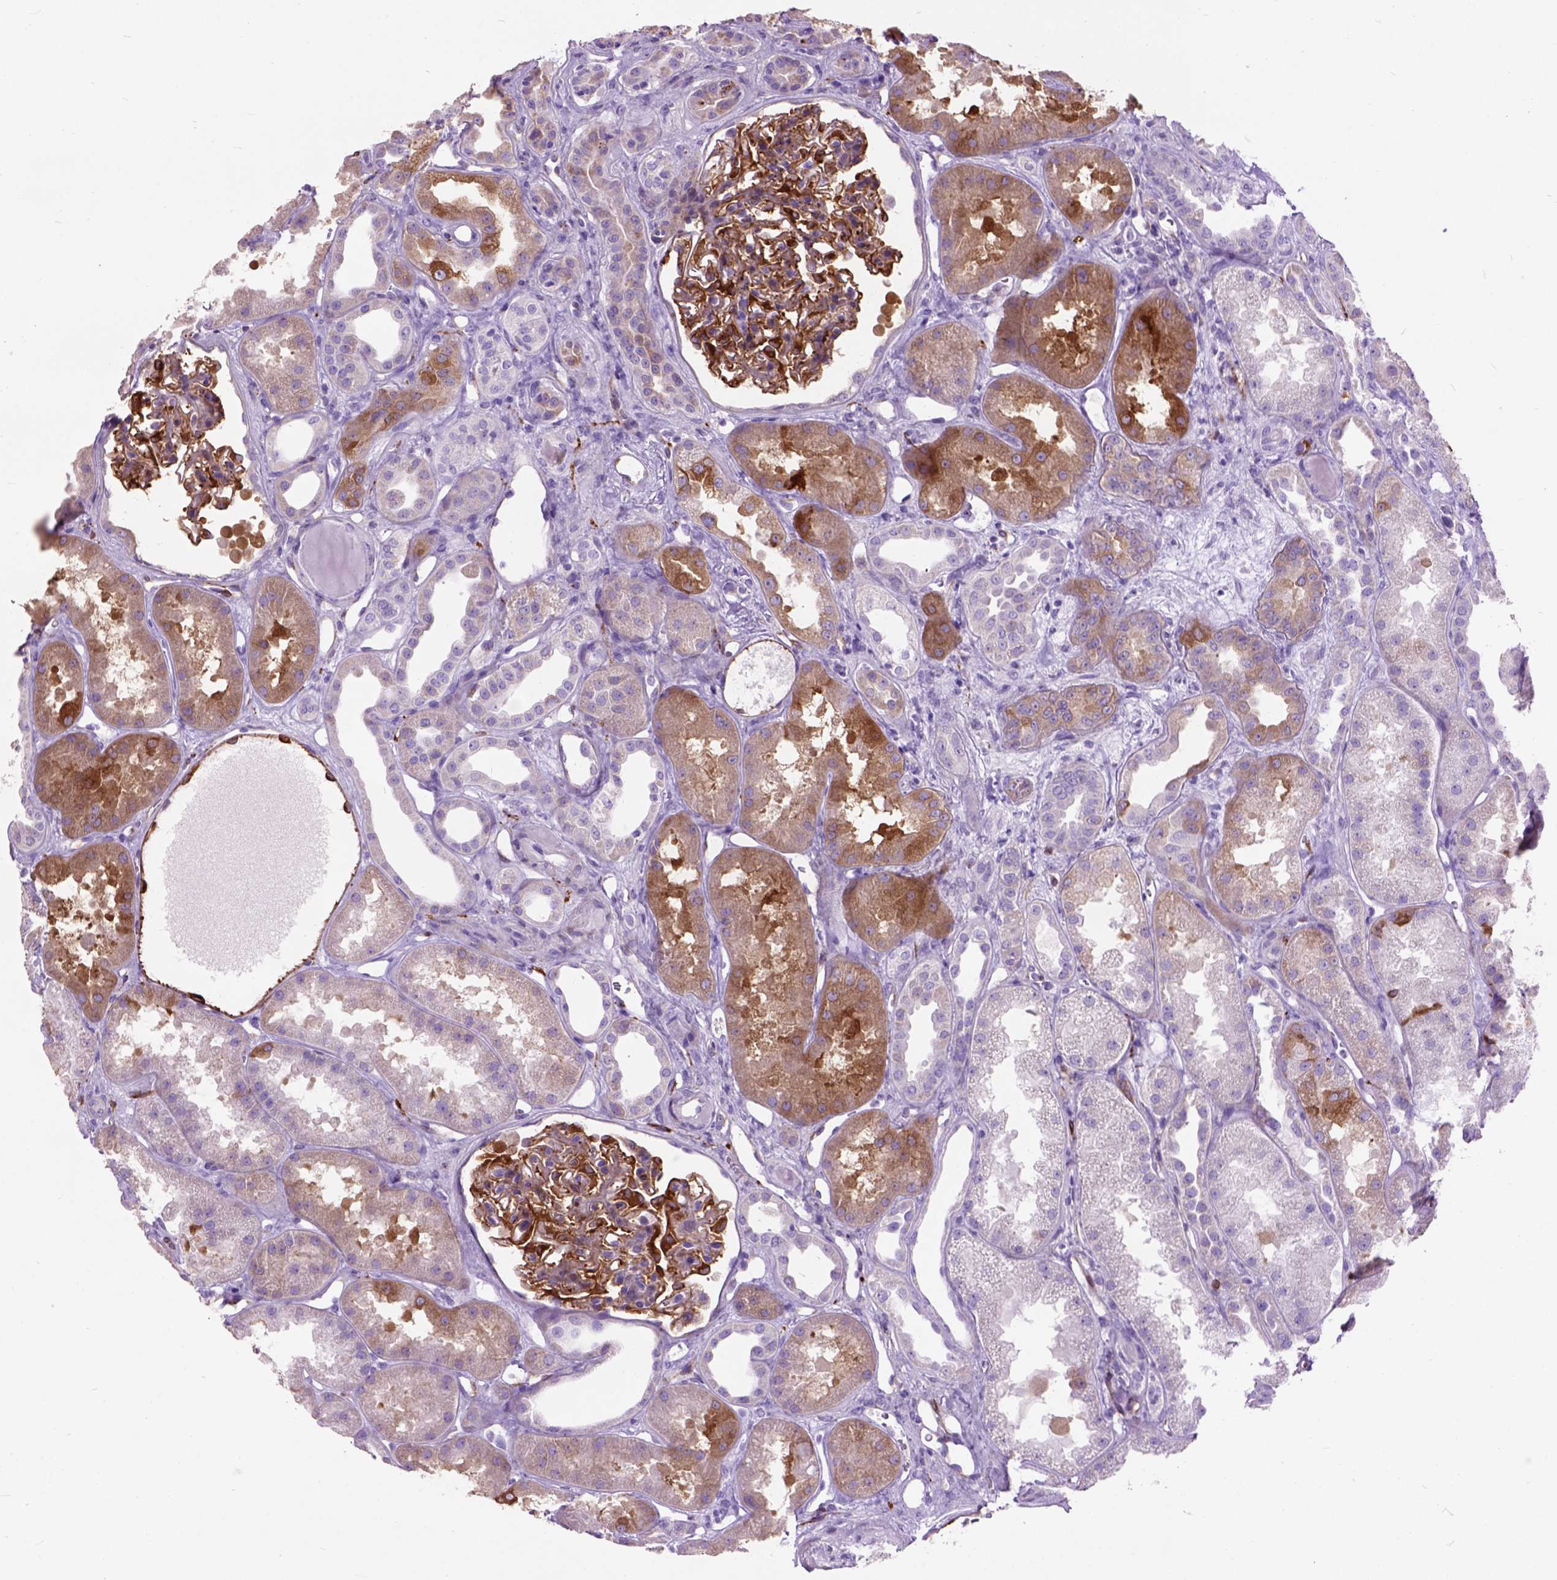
{"staining": {"intensity": "strong", "quantity": ">75%", "location": "cytoplasmic/membranous"}, "tissue": "kidney", "cell_type": "Cells in glomeruli", "image_type": "normal", "snomed": [{"axis": "morphology", "description": "Normal tissue, NOS"}, {"axis": "topography", "description": "Kidney"}], "caption": "IHC histopathology image of unremarkable human kidney stained for a protein (brown), which shows high levels of strong cytoplasmic/membranous staining in about >75% of cells in glomeruli.", "gene": "MAPT", "patient": {"sex": "male", "age": 61}}